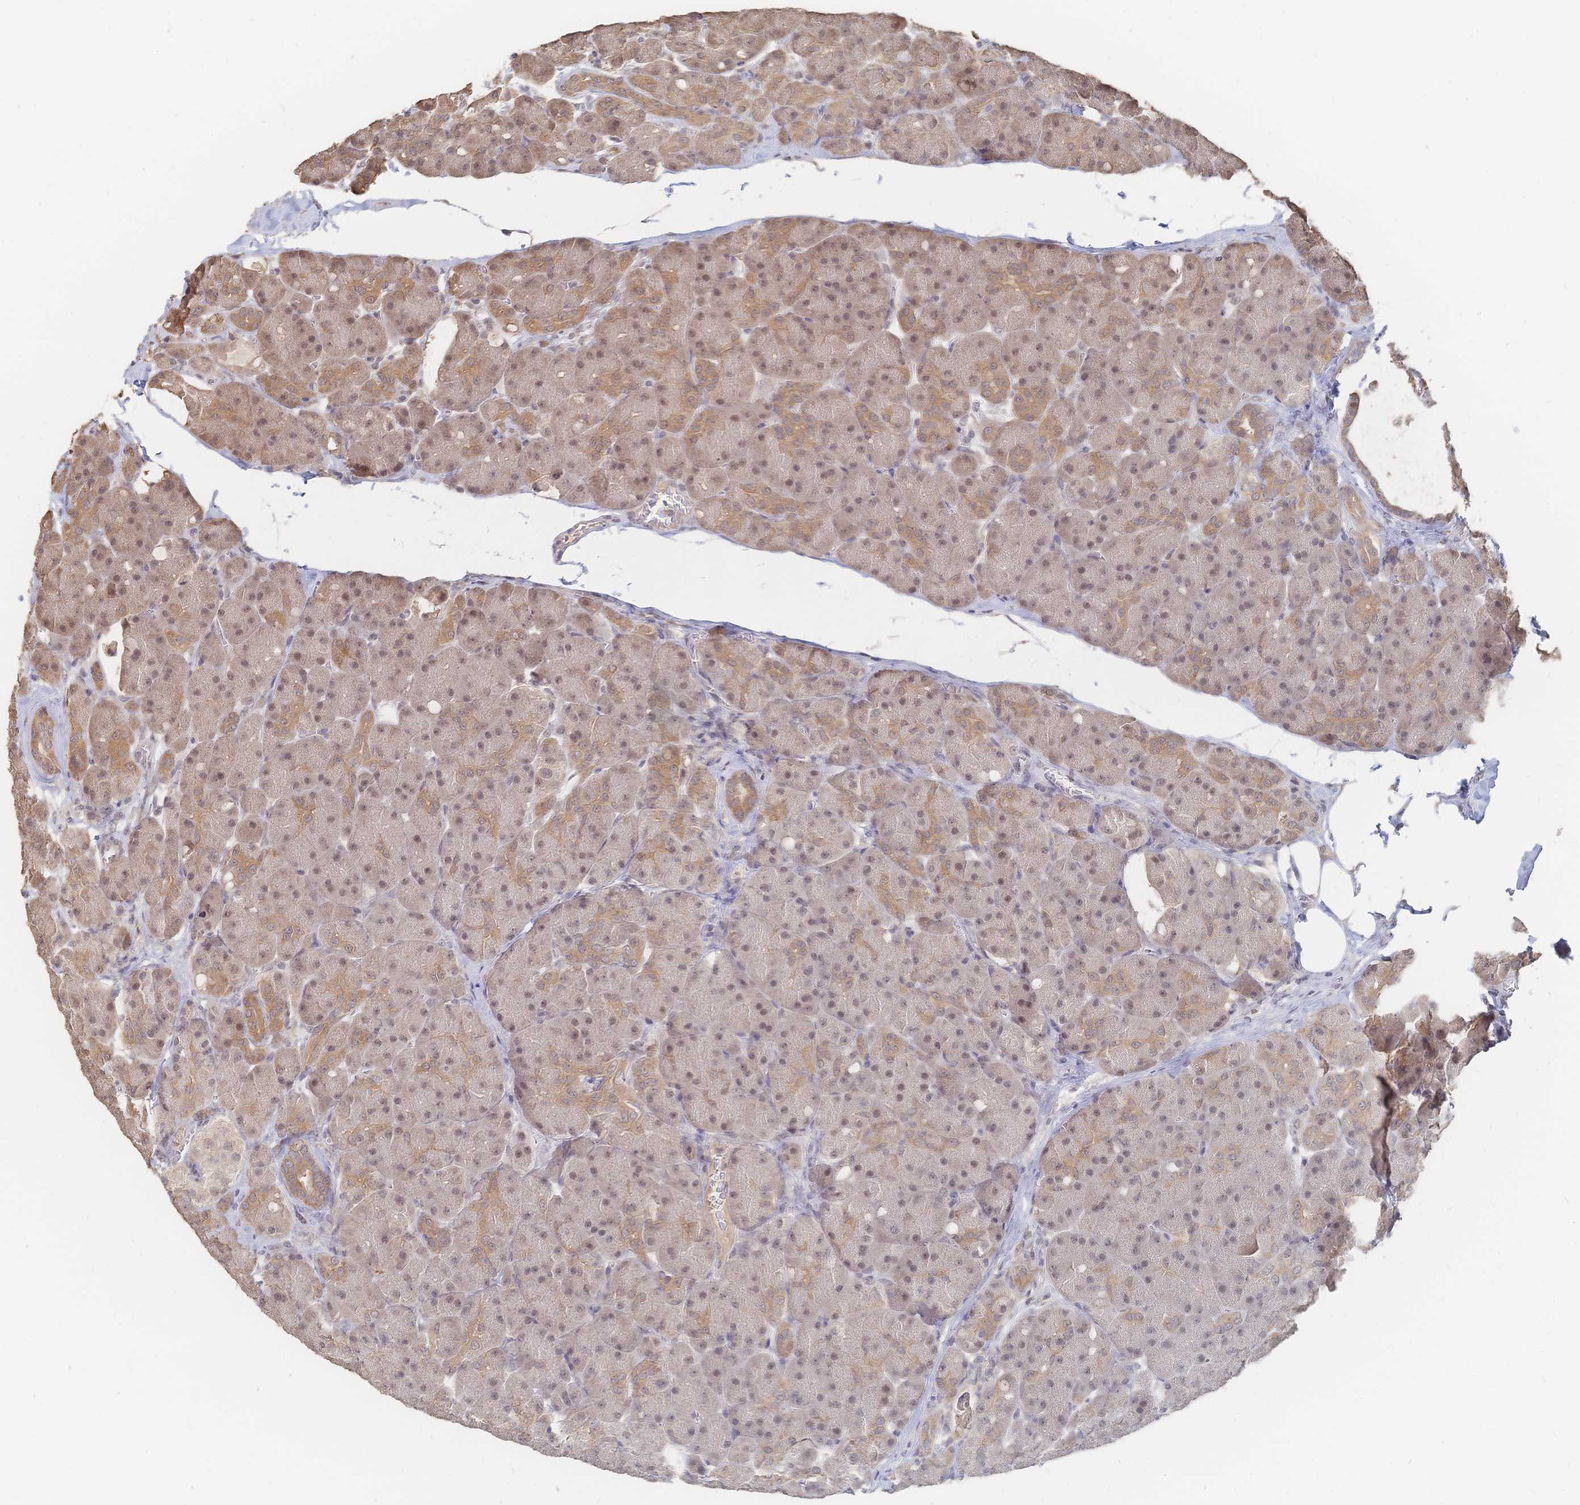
{"staining": {"intensity": "moderate", "quantity": "25%-75%", "location": "cytoplasmic/membranous,nuclear"}, "tissue": "pancreas", "cell_type": "Exocrine glandular cells", "image_type": "normal", "snomed": [{"axis": "morphology", "description": "Normal tissue, NOS"}, {"axis": "topography", "description": "Pancreas"}], "caption": "High-power microscopy captured an immunohistochemistry (IHC) photomicrograph of benign pancreas, revealing moderate cytoplasmic/membranous,nuclear positivity in approximately 25%-75% of exocrine glandular cells.", "gene": "LRP5", "patient": {"sex": "male", "age": 55}}